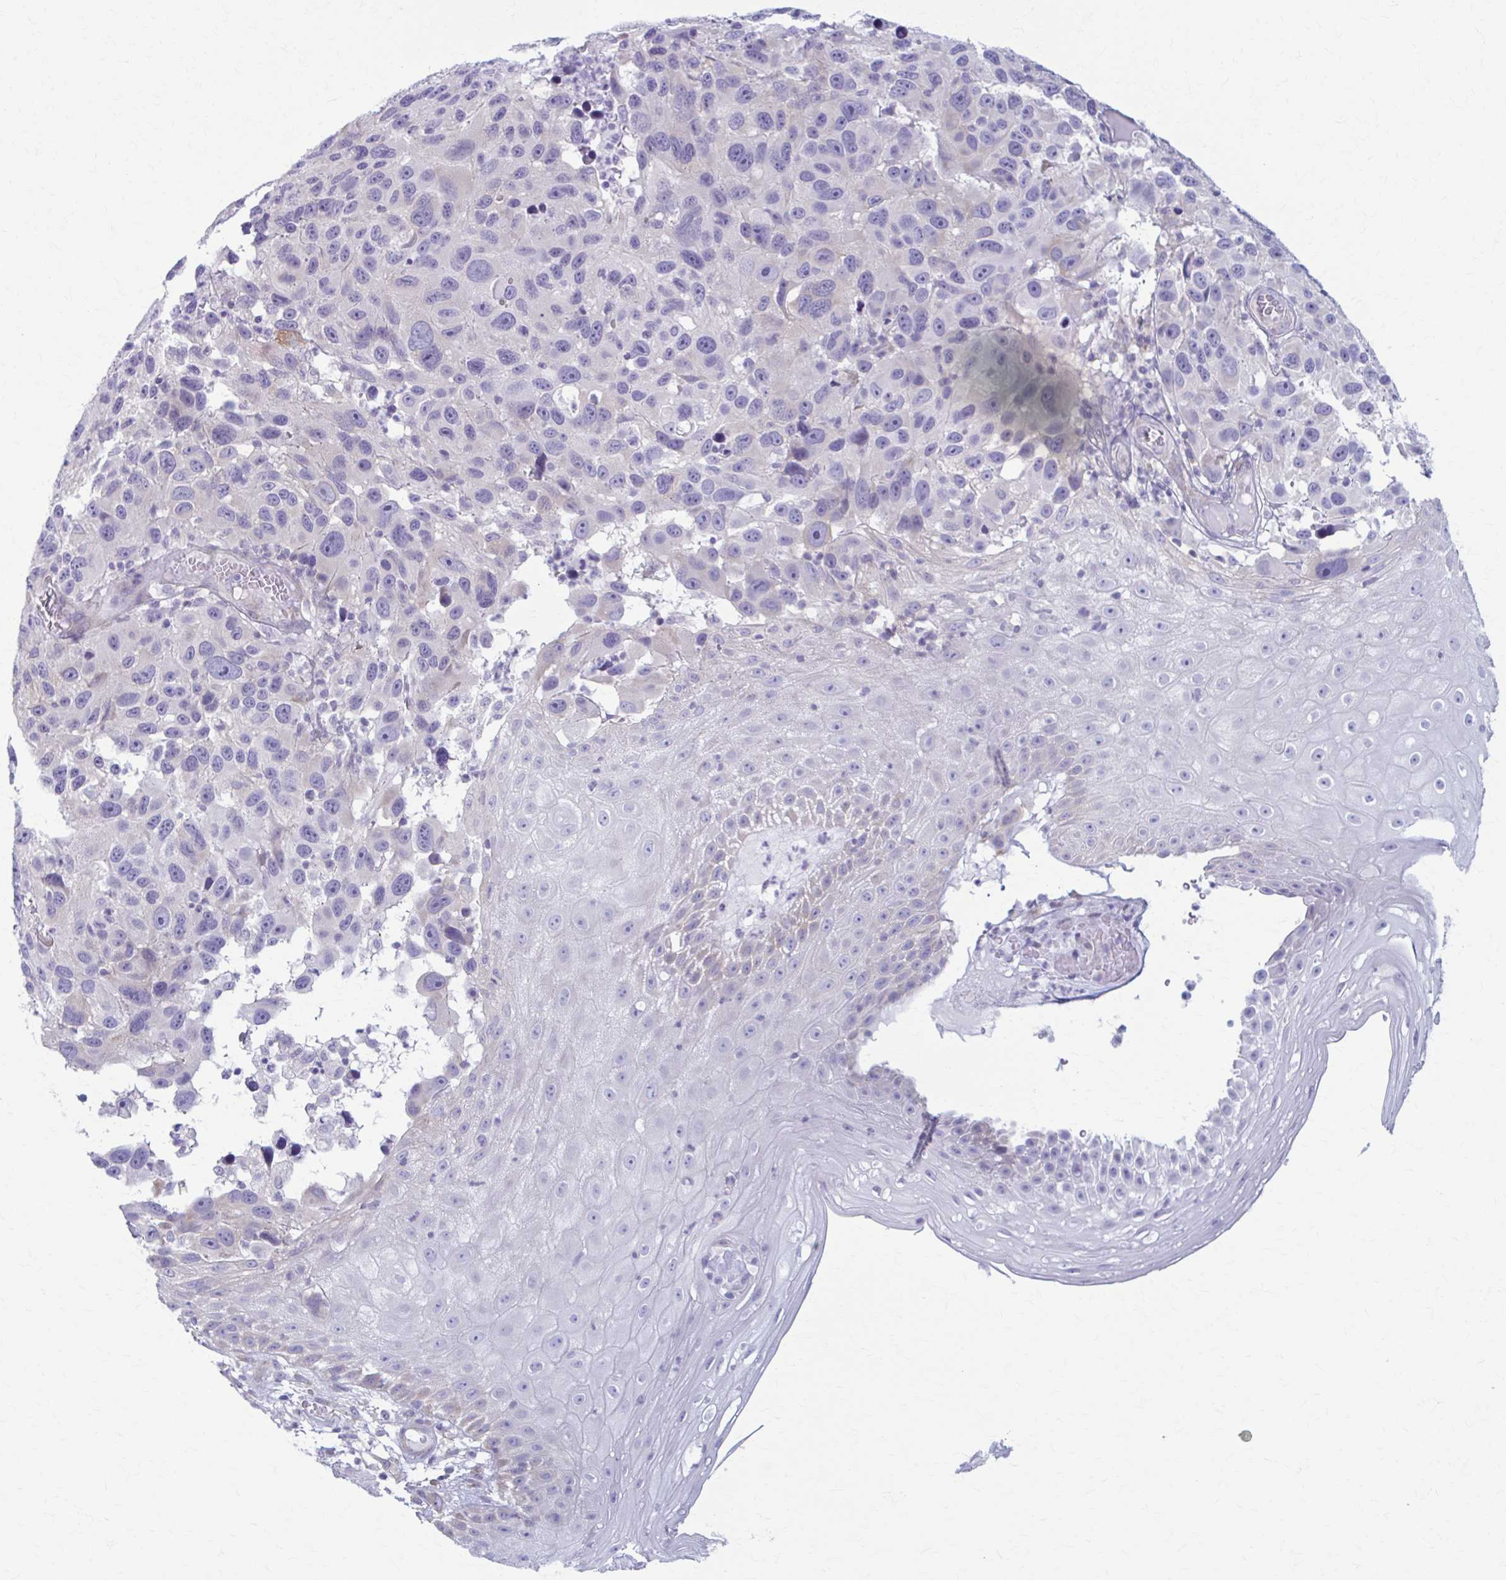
{"staining": {"intensity": "negative", "quantity": "none", "location": "none"}, "tissue": "melanoma", "cell_type": "Tumor cells", "image_type": "cancer", "snomed": [{"axis": "morphology", "description": "Malignant melanoma, NOS"}, {"axis": "topography", "description": "Skin"}], "caption": "This is an immunohistochemistry image of human malignant melanoma. There is no staining in tumor cells.", "gene": "PRKRA", "patient": {"sex": "male", "age": 53}}